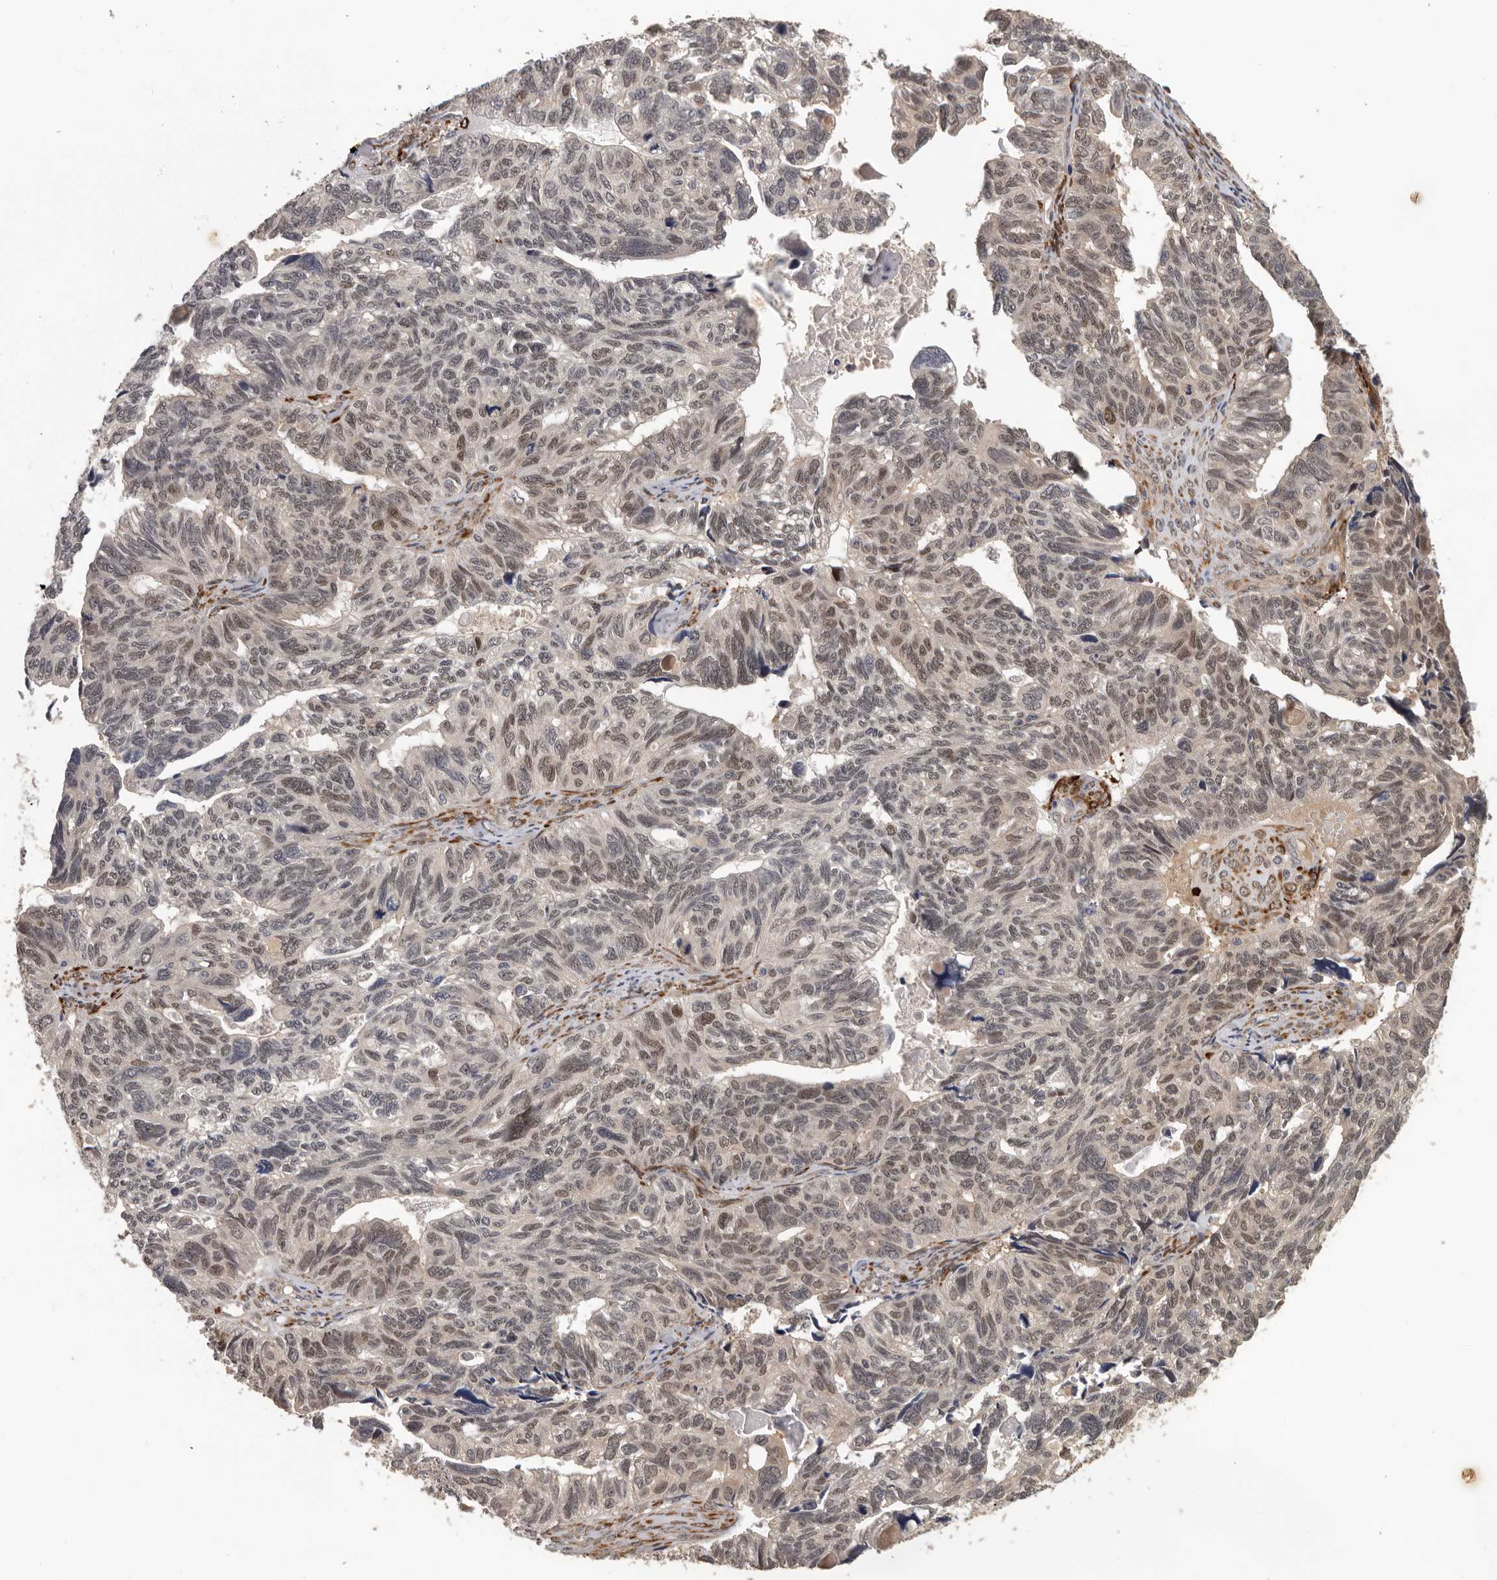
{"staining": {"intensity": "weak", "quantity": "25%-75%", "location": "nuclear"}, "tissue": "ovarian cancer", "cell_type": "Tumor cells", "image_type": "cancer", "snomed": [{"axis": "morphology", "description": "Cystadenocarcinoma, serous, NOS"}, {"axis": "topography", "description": "Ovary"}], "caption": "Immunohistochemistry (IHC) of ovarian cancer displays low levels of weak nuclear staining in about 25%-75% of tumor cells.", "gene": "HENMT1", "patient": {"sex": "female", "age": 79}}